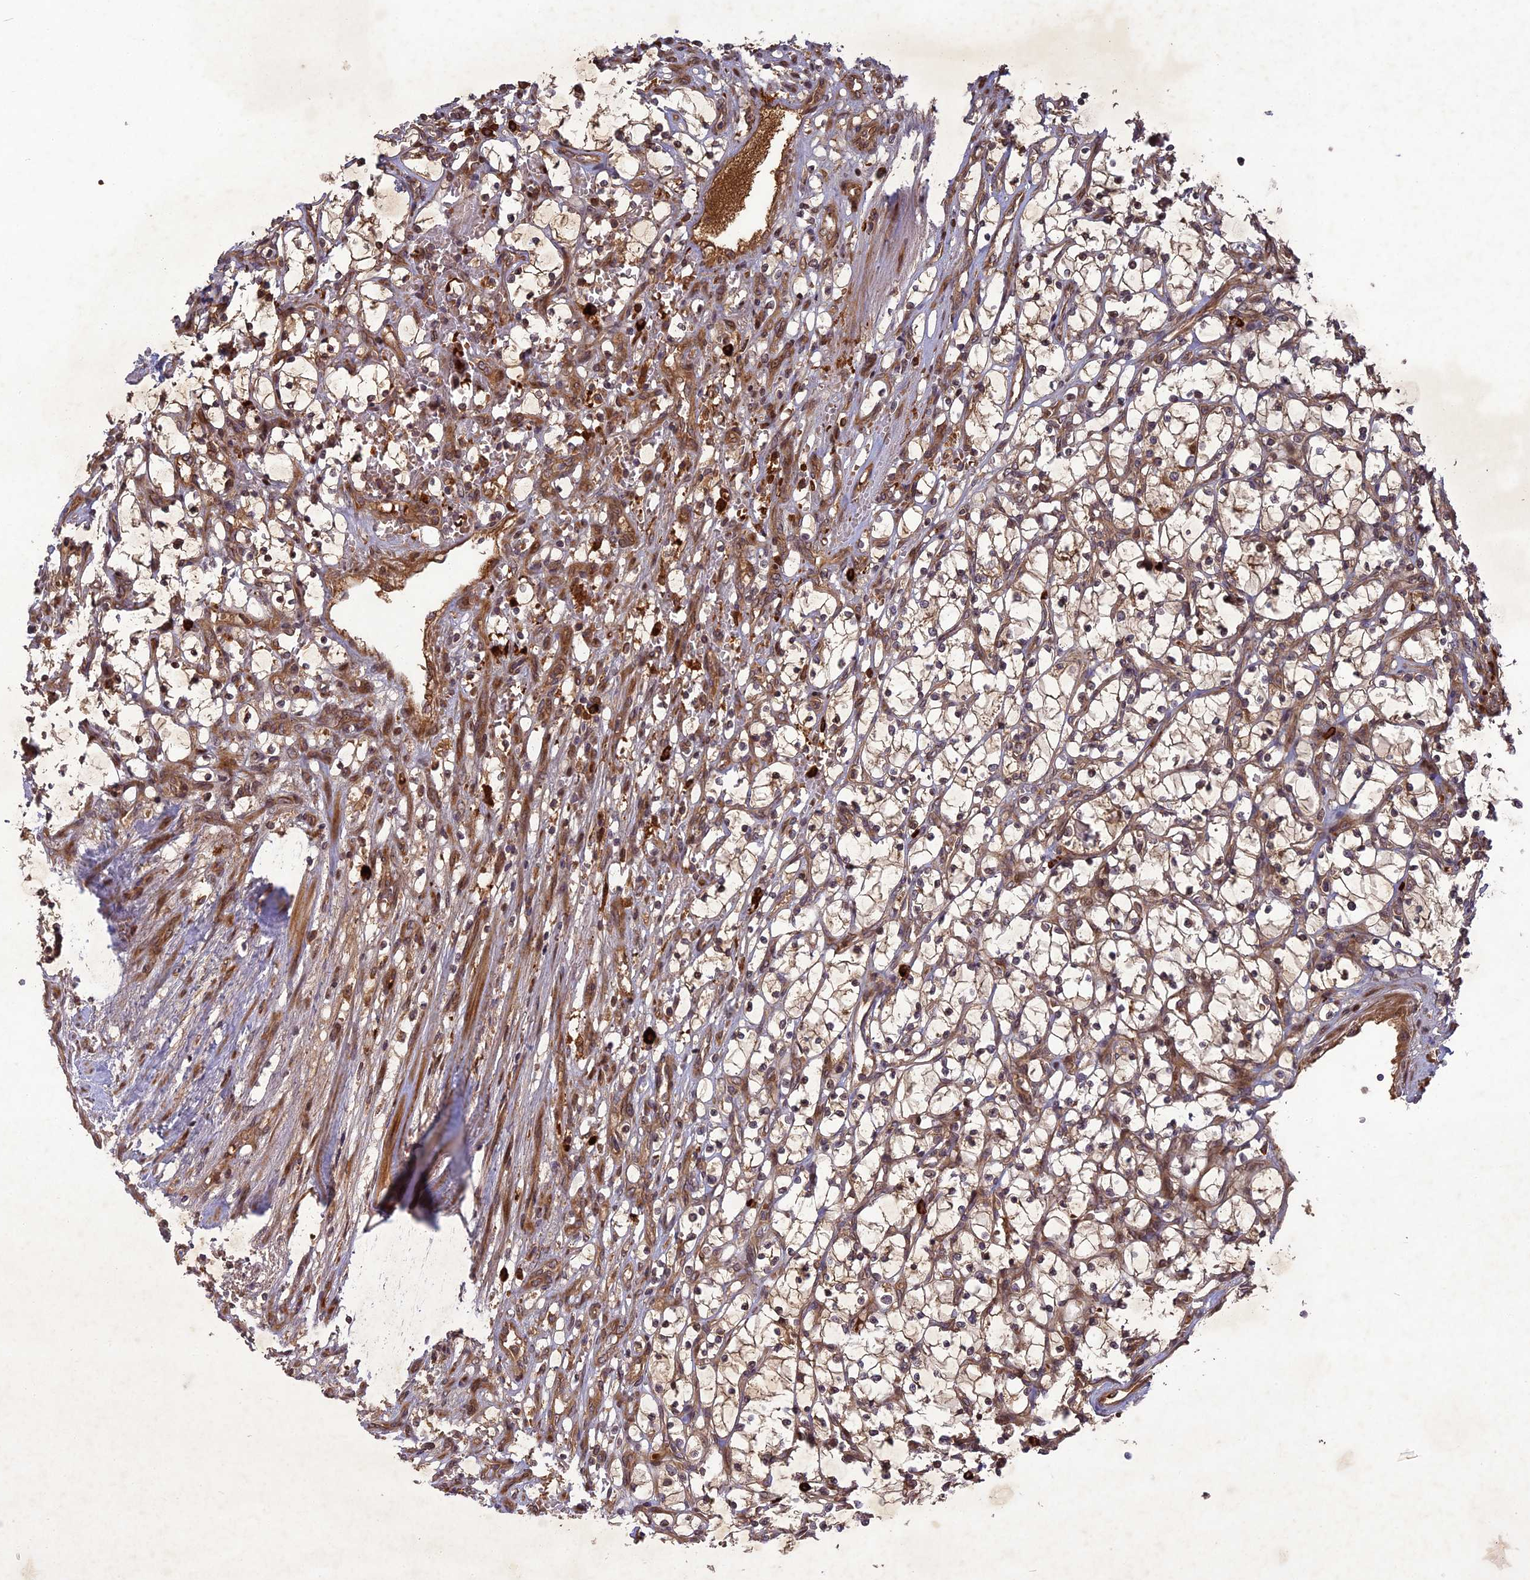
{"staining": {"intensity": "weak", "quantity": ">75%", "location": "cytoplasmic/membranous"}, "tissue": "renal cancer", "cell_type": "Tumor cells", "image_type": "cancer", "snomed": [{"axis": "morphology", "description": "Adenocarcinoma, NOS"}, {"axis": "topography", "description": "Kidney"}], "caption": "Immunohistochemical staining of adenocarcinoma (renal) displays low levels of weak cytoplasmic/membranous protein expression in about >75% of tumor cells.", "gene": "TMUB2", "patient": {"sex": "female", "age": 69}}